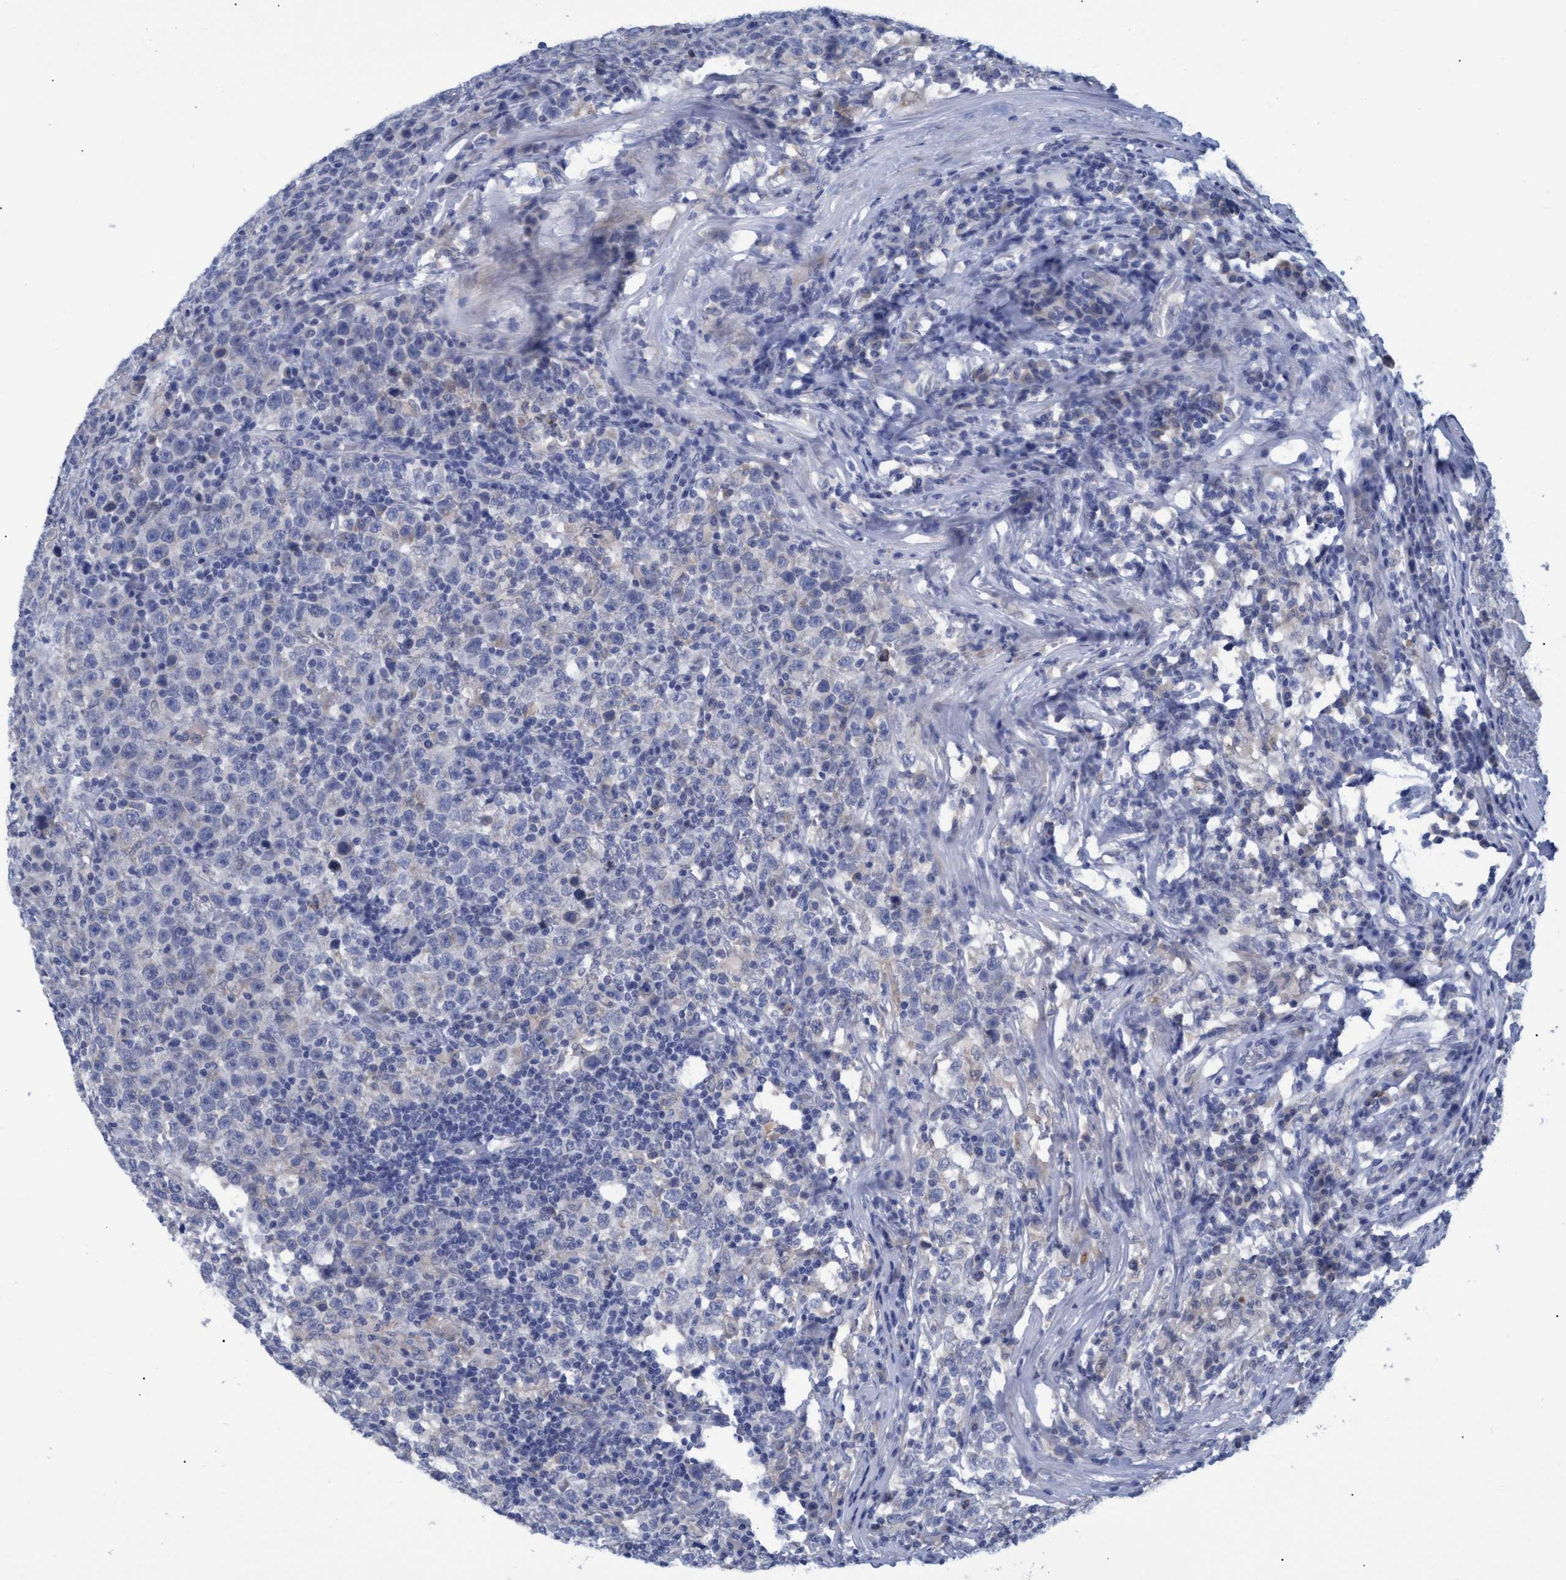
{"staining": {"intensity": "negative", "quantity": "none", "location": "none"}, "tissue": "testis cancer", "cell_type": "Tumor cells", "image_type": "cancer", "snomed": [{"axis": "morphology", "description": "Seminoma, NOS"}, {"axis": "topography", "description": "Testis"}], "caption": "Human seminoma (testis) stained for a protein using IHC shows no expression in tumor cells.", "gene": "SSTR3", "patient": {"sex": "male", "age": 43}}